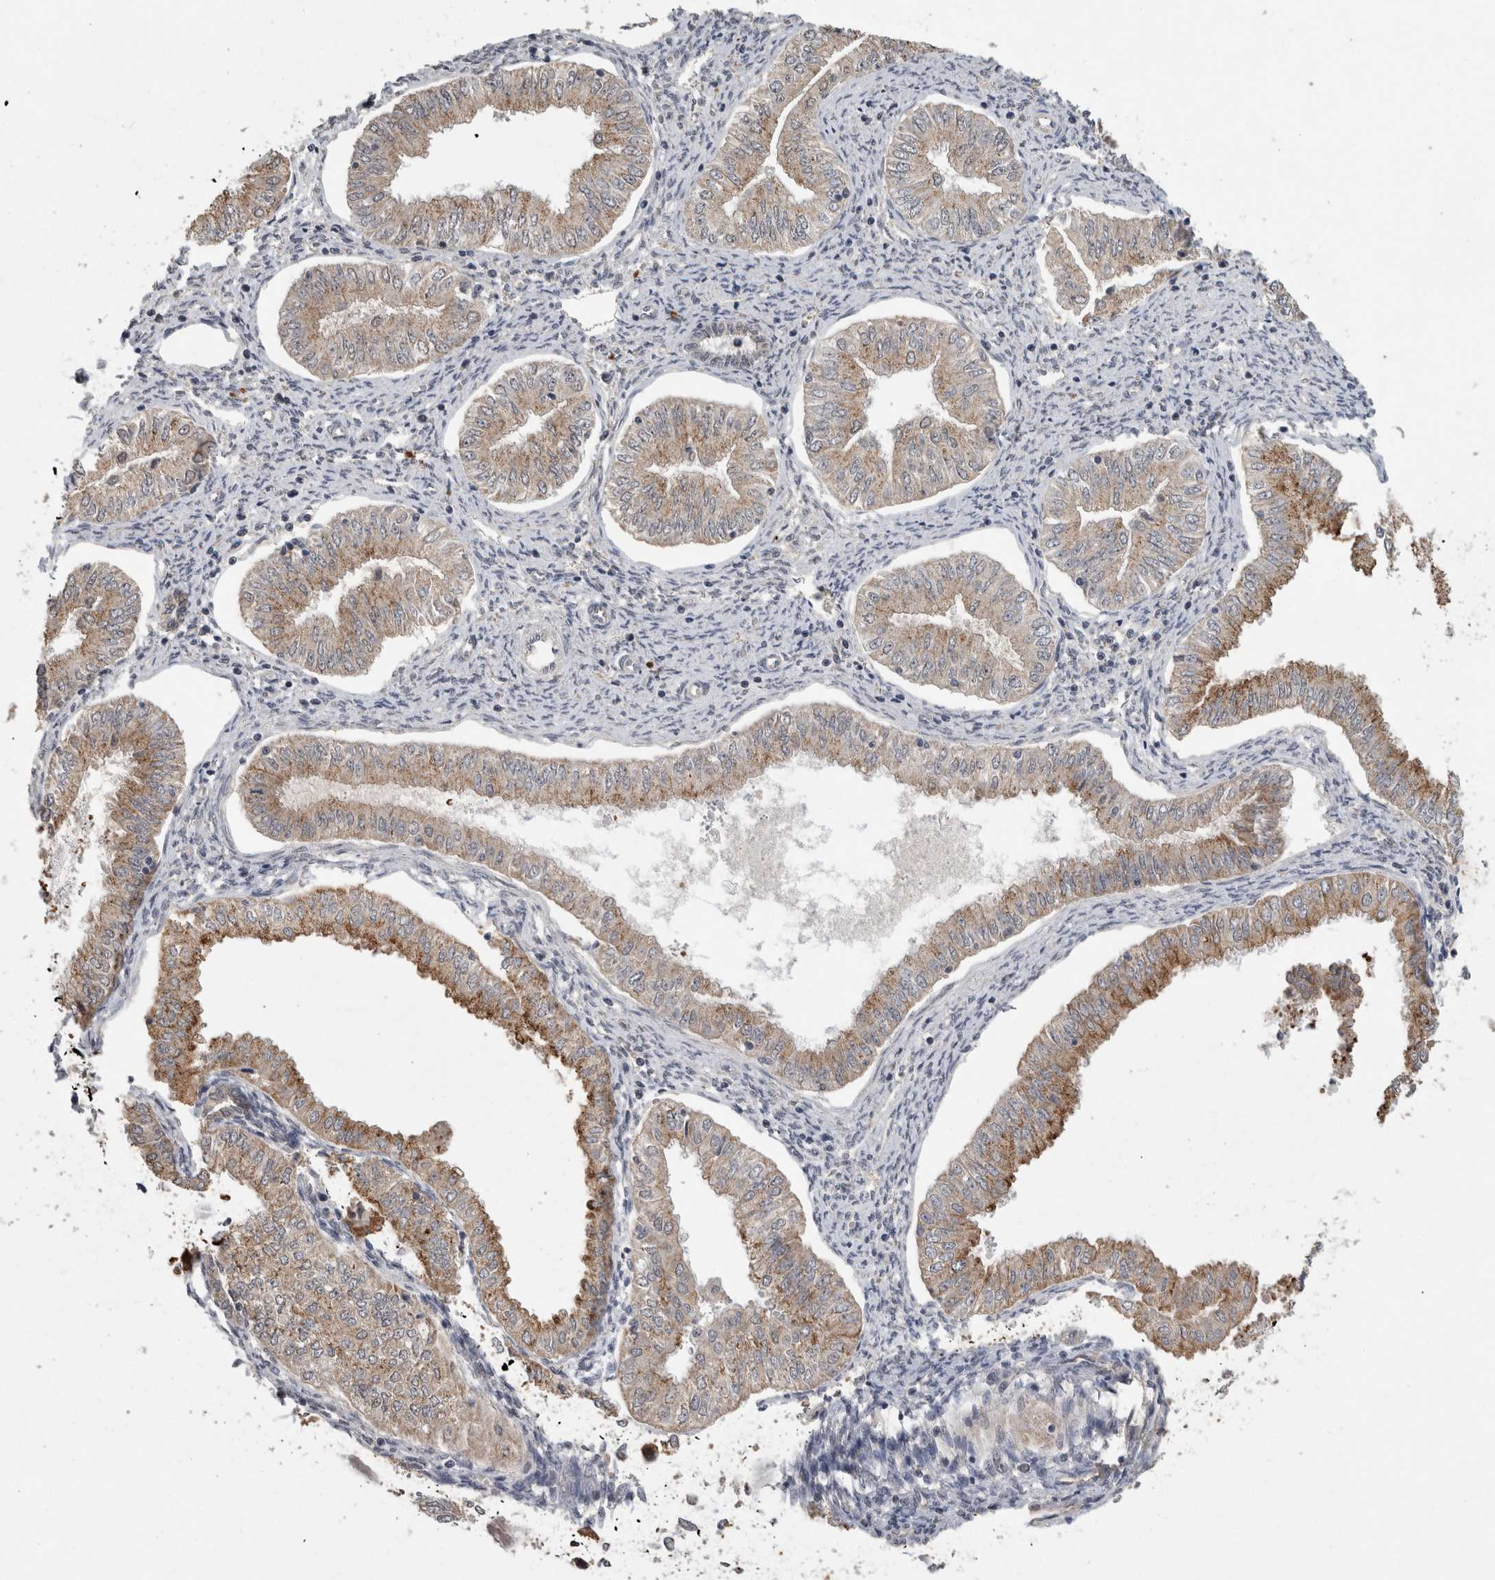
{"staining": {"intensity": "moderate", "quantity": "25%-75%", "location": "cytoplasmic/membranous"}, "tissue": "endometrial cancer", "cell_type": "Tumor cells", "image_type": "cancer", "snomed": [{"axis": "morphology", "description": "Normal tissue, NOS"}, {"axis": "morphology", "description": "Adenocarcinoma, NOS"}, {"axis": "topography", "description": "Endometrium"}], "caption": "An image showing moderate cytoplasmic/membranous staining in about 25%-75% of tumor cells in endometrial cancer, as visualized by brown immunohistochemical staining.", "gene": "RHPN1", "patient": {"sex": "female", "age": 53}}